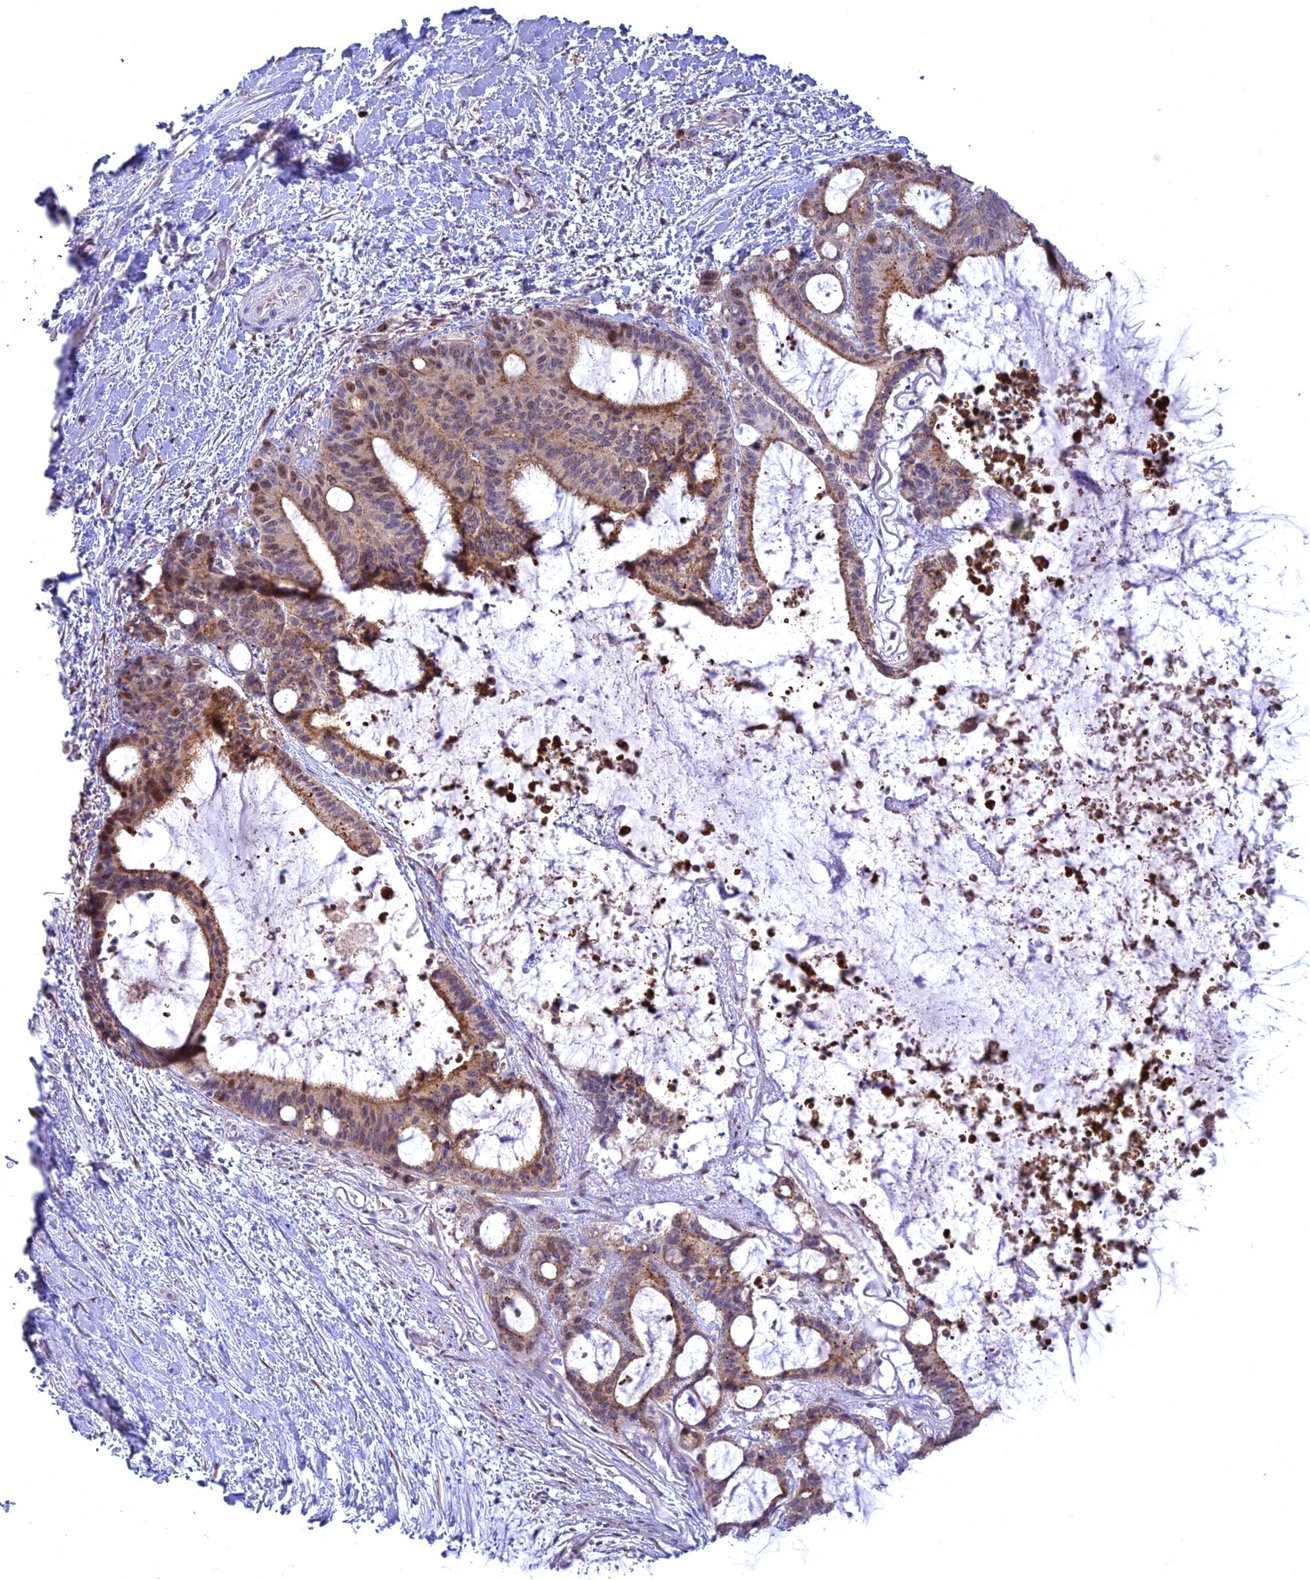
{"staining": {"intensity": "moderate", "quantity": "<25%", "location": "cytoplasmic/membranous,nuclear"}, "tissue": "liver cancer", "cell_type": "Tumor cells", "image_type": "cancer", "snomed": [{"axis": "morphology", "description": "Normal tissue, NOS"}, {"axis": "morphology", "description": "Cholangiocarcinoma"}, {"axis": "topography", "description": "Liver"}, {"axis": "topography", "description": "Peripheral nerve tissue"}], "caption": "Immunohistochemical staining of liver cancer shows low levels of moderate cytoplasmic/membranous and nuclear staining in approximately <25% of tumor cells.", "gene": "CENPV", "patient": {"sex": "female", "age": 73}}